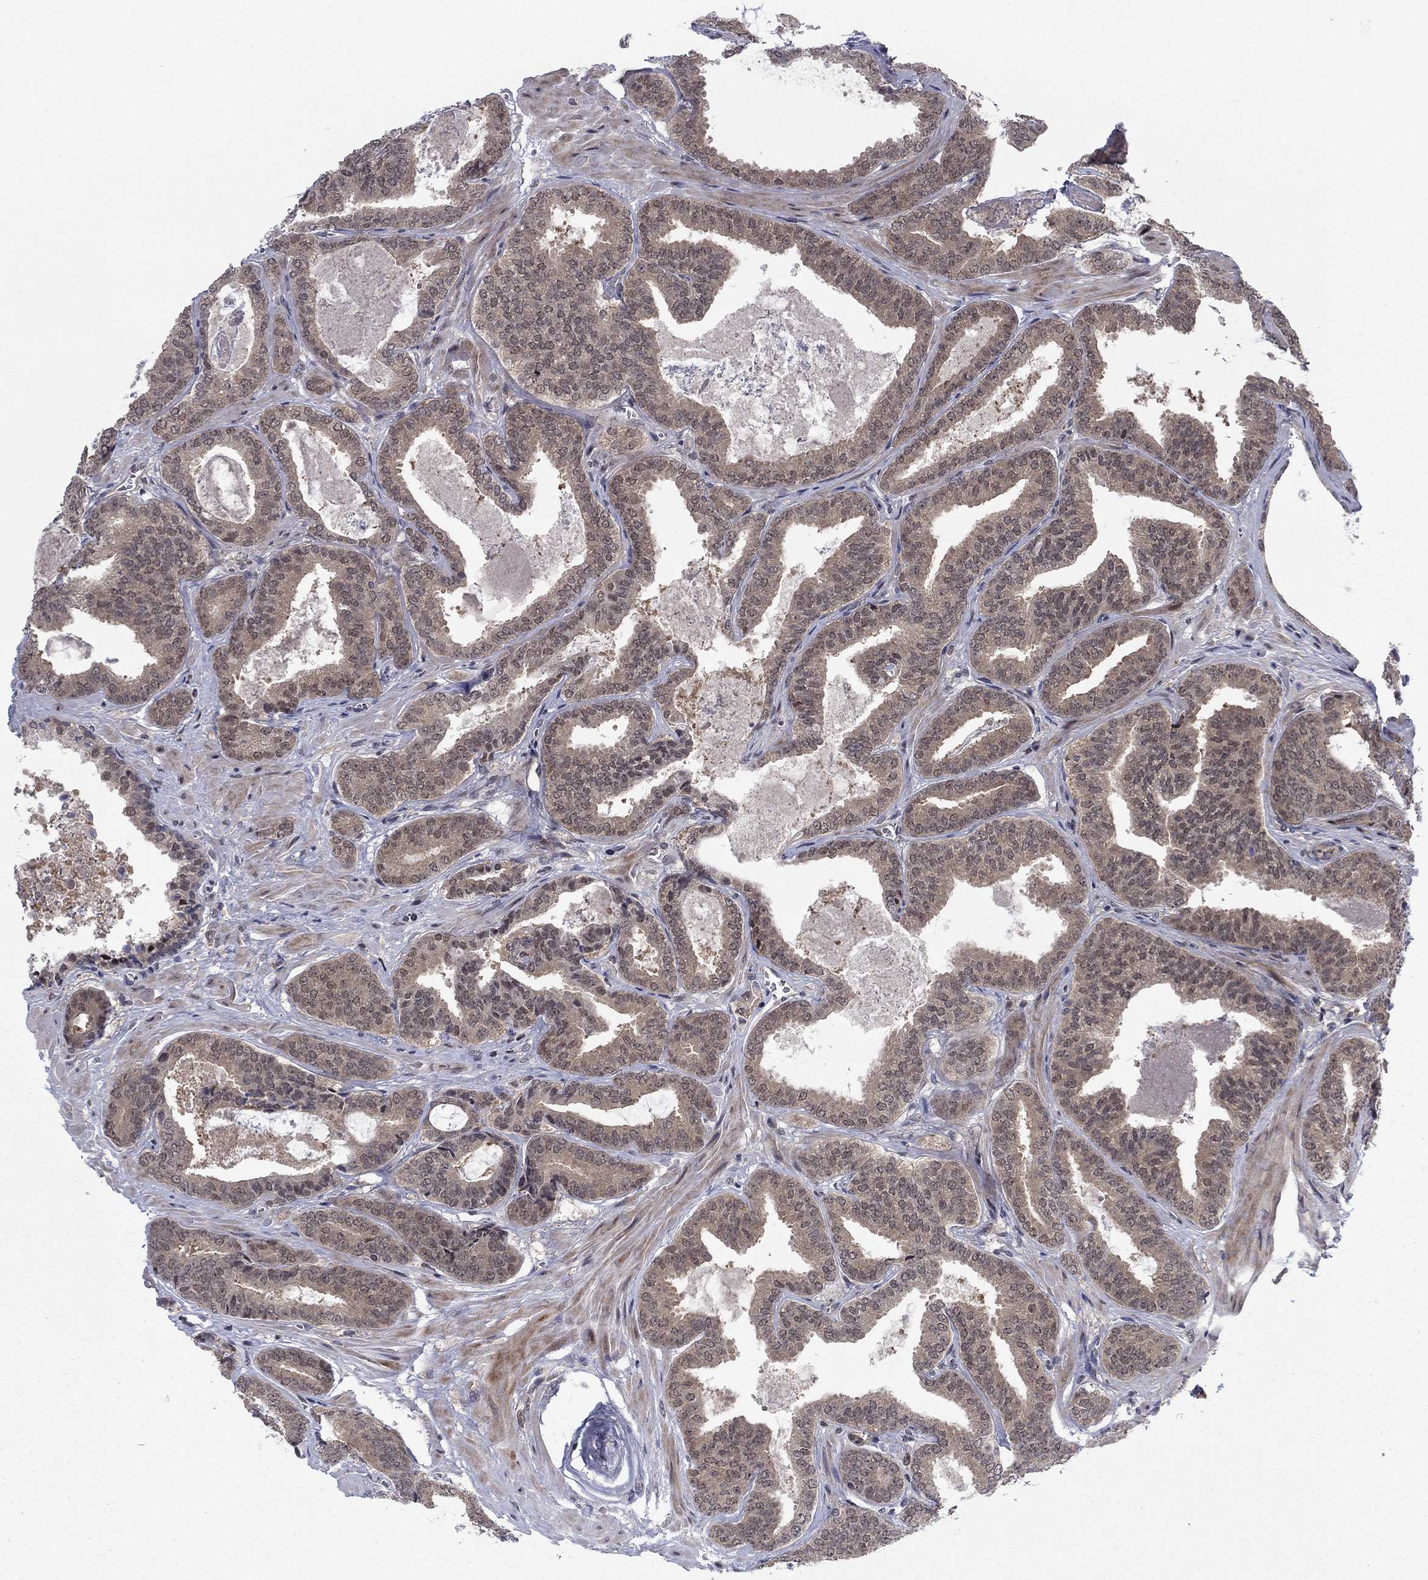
{"staining": {"intensity": "weak", "quantity": ">75%", "location": "cytoplasmic/membranous"}, "tissue": "prostate cancer", "cell_type": "Tumor cells", "image_type": "cancer", "snomed": [{"axis": "morphology", "description": "Adenocarcinoma, NOS"}, {"axis": "topography", "description": "Prostate"}], "caption": "This is an image of immunohistochemistry (IHC) staining of prostate adenocarcinoma, which shows weak staining in the cytoplasmic/membranous of tumor cells.", "gene": "PSMC1", "patient": {"sex": "male", "age": 63}}